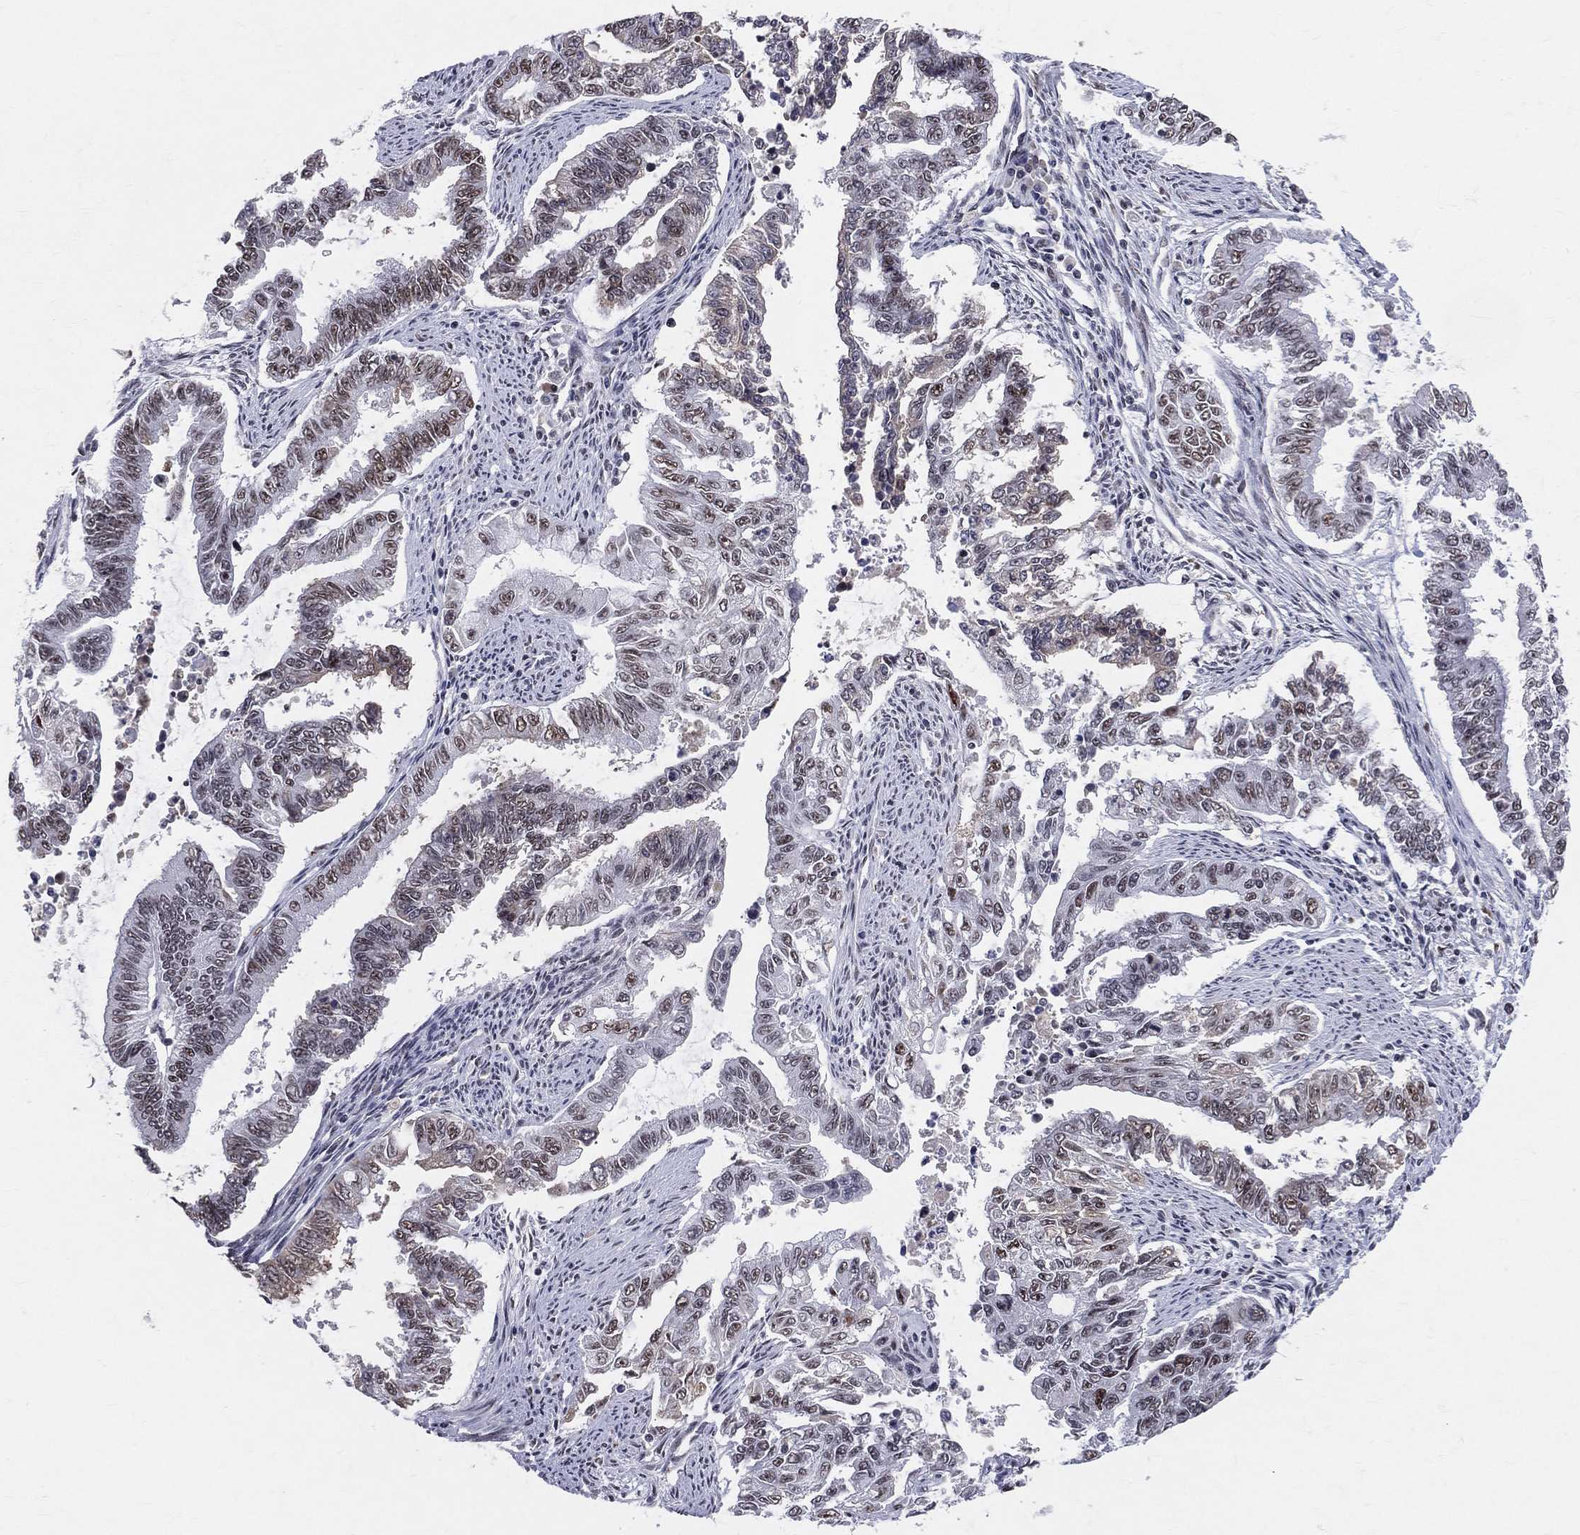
{"staining": {"intensity": "moderate", "quantity": "25%-75%", "location": "nuclear"}, "tissue": "endometrial cancer", "cell_type": "Tumor cells", "image_type": "cancer", "snomed": [{"axis": "morphology", "description": "Adenocarcinoma, NOS"}, {"axis": "topography", "description": "Uterus"}], "caption": "Brown immunohistochemical staining in human endometrial adenocarcinoma shows moderate nuclear positivity in approximately 25%-75% of tumor cells.", "gene": "CDK7", "patient": {"sex": "female", "age": 59}}